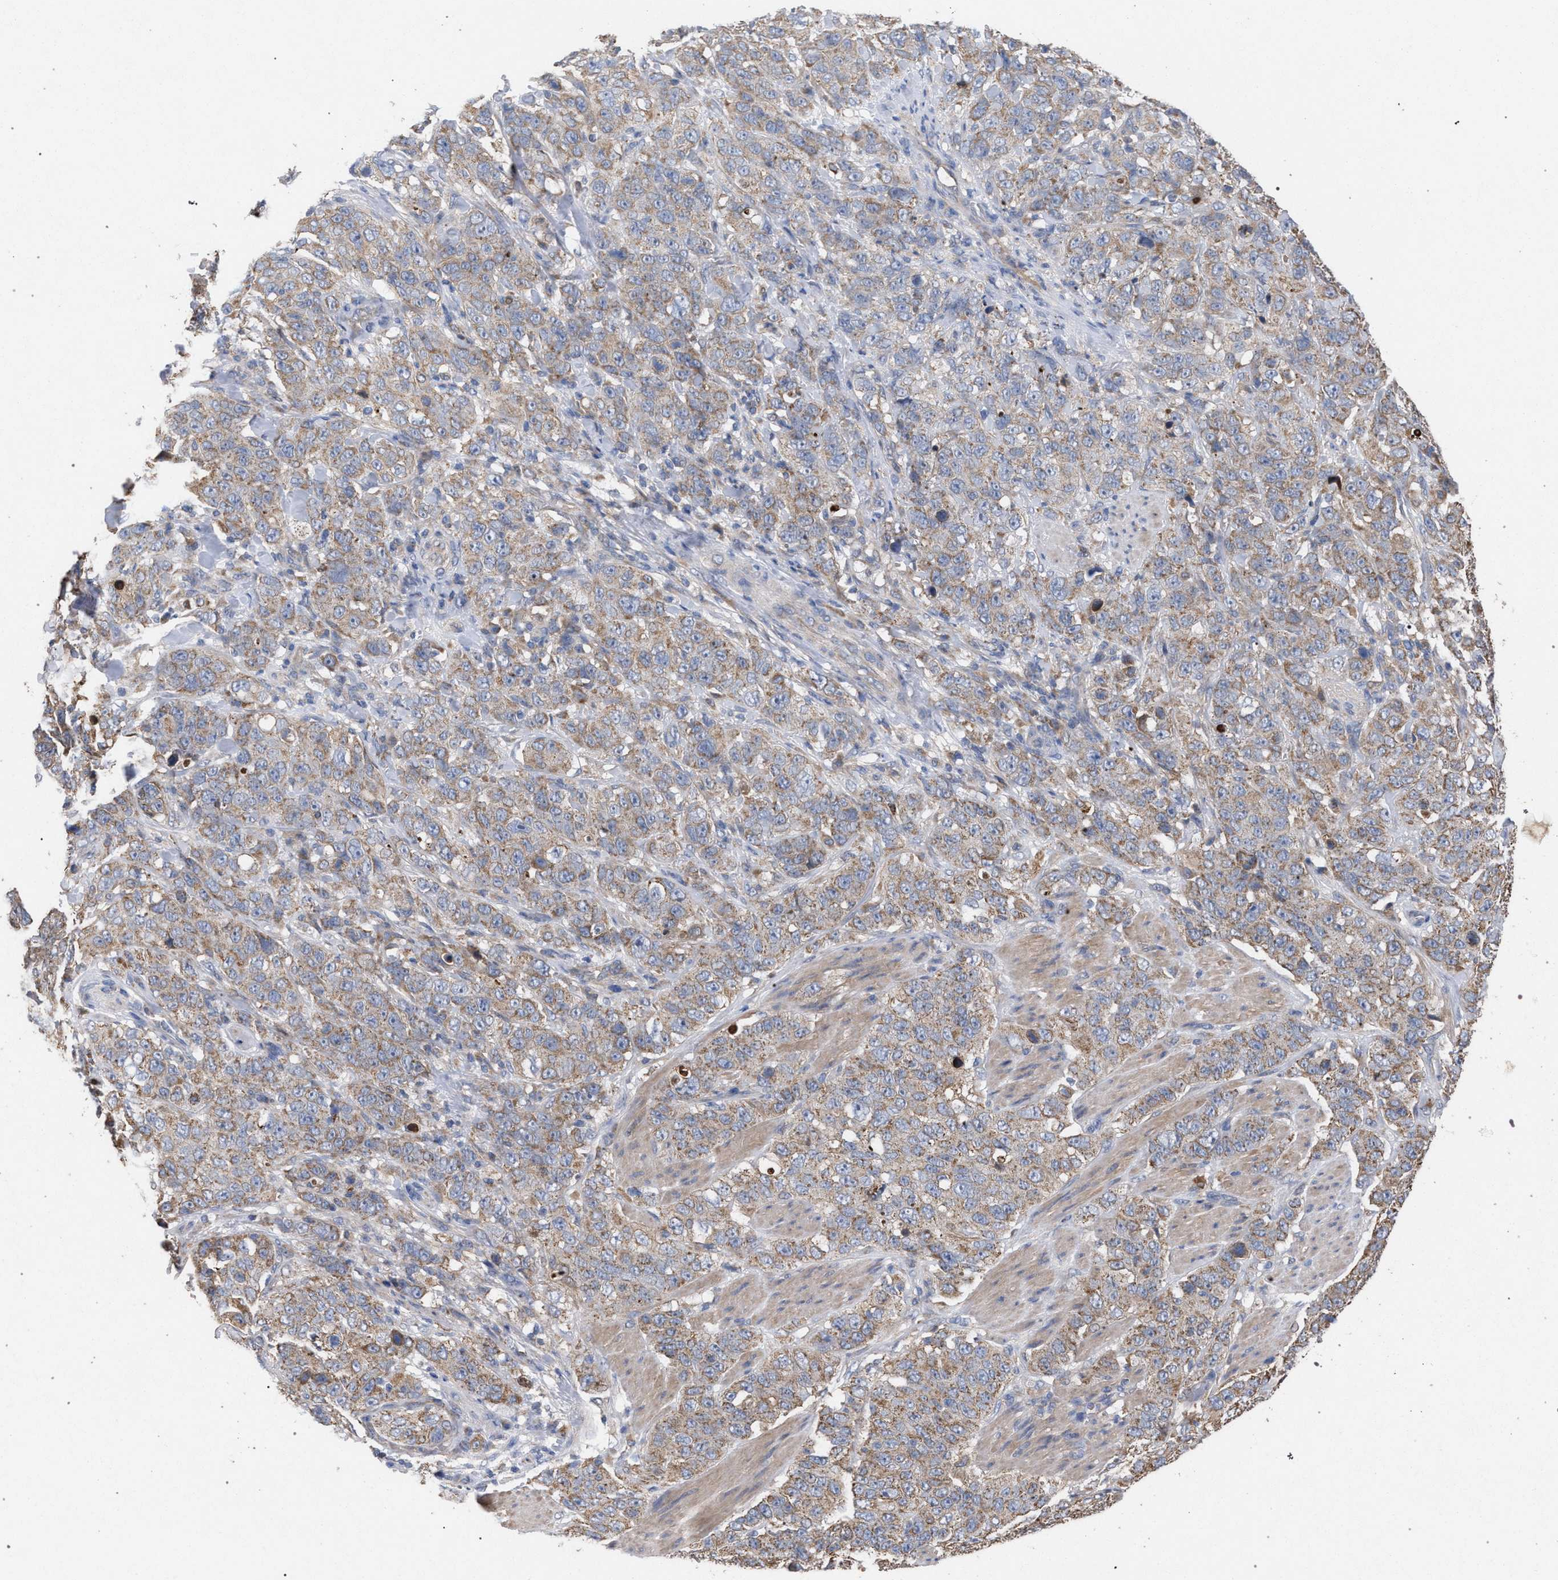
{"staining": {"intensity": "weak", "quantity": ">75%", "location": "cytoplasmic/membranous"}, "tissue": "stomach cancer", "cell_type": "Tumor cells", "image_type": "cancer", "snomed": [{"axis": "morphology", "description": "Adenocarcinoma, NOS"}, {"axis": "topography", "description": "Stomach"}], "caption": "IHC (DAB (3,3'-diaminobenzidine)) staining of stomach cancer demonstrates weak cytoplasmic/membranous protein positivity in about >75% of tumor cells.", "gene": "BCL2L12", "patient": {"sex": "male", "age": 48}}